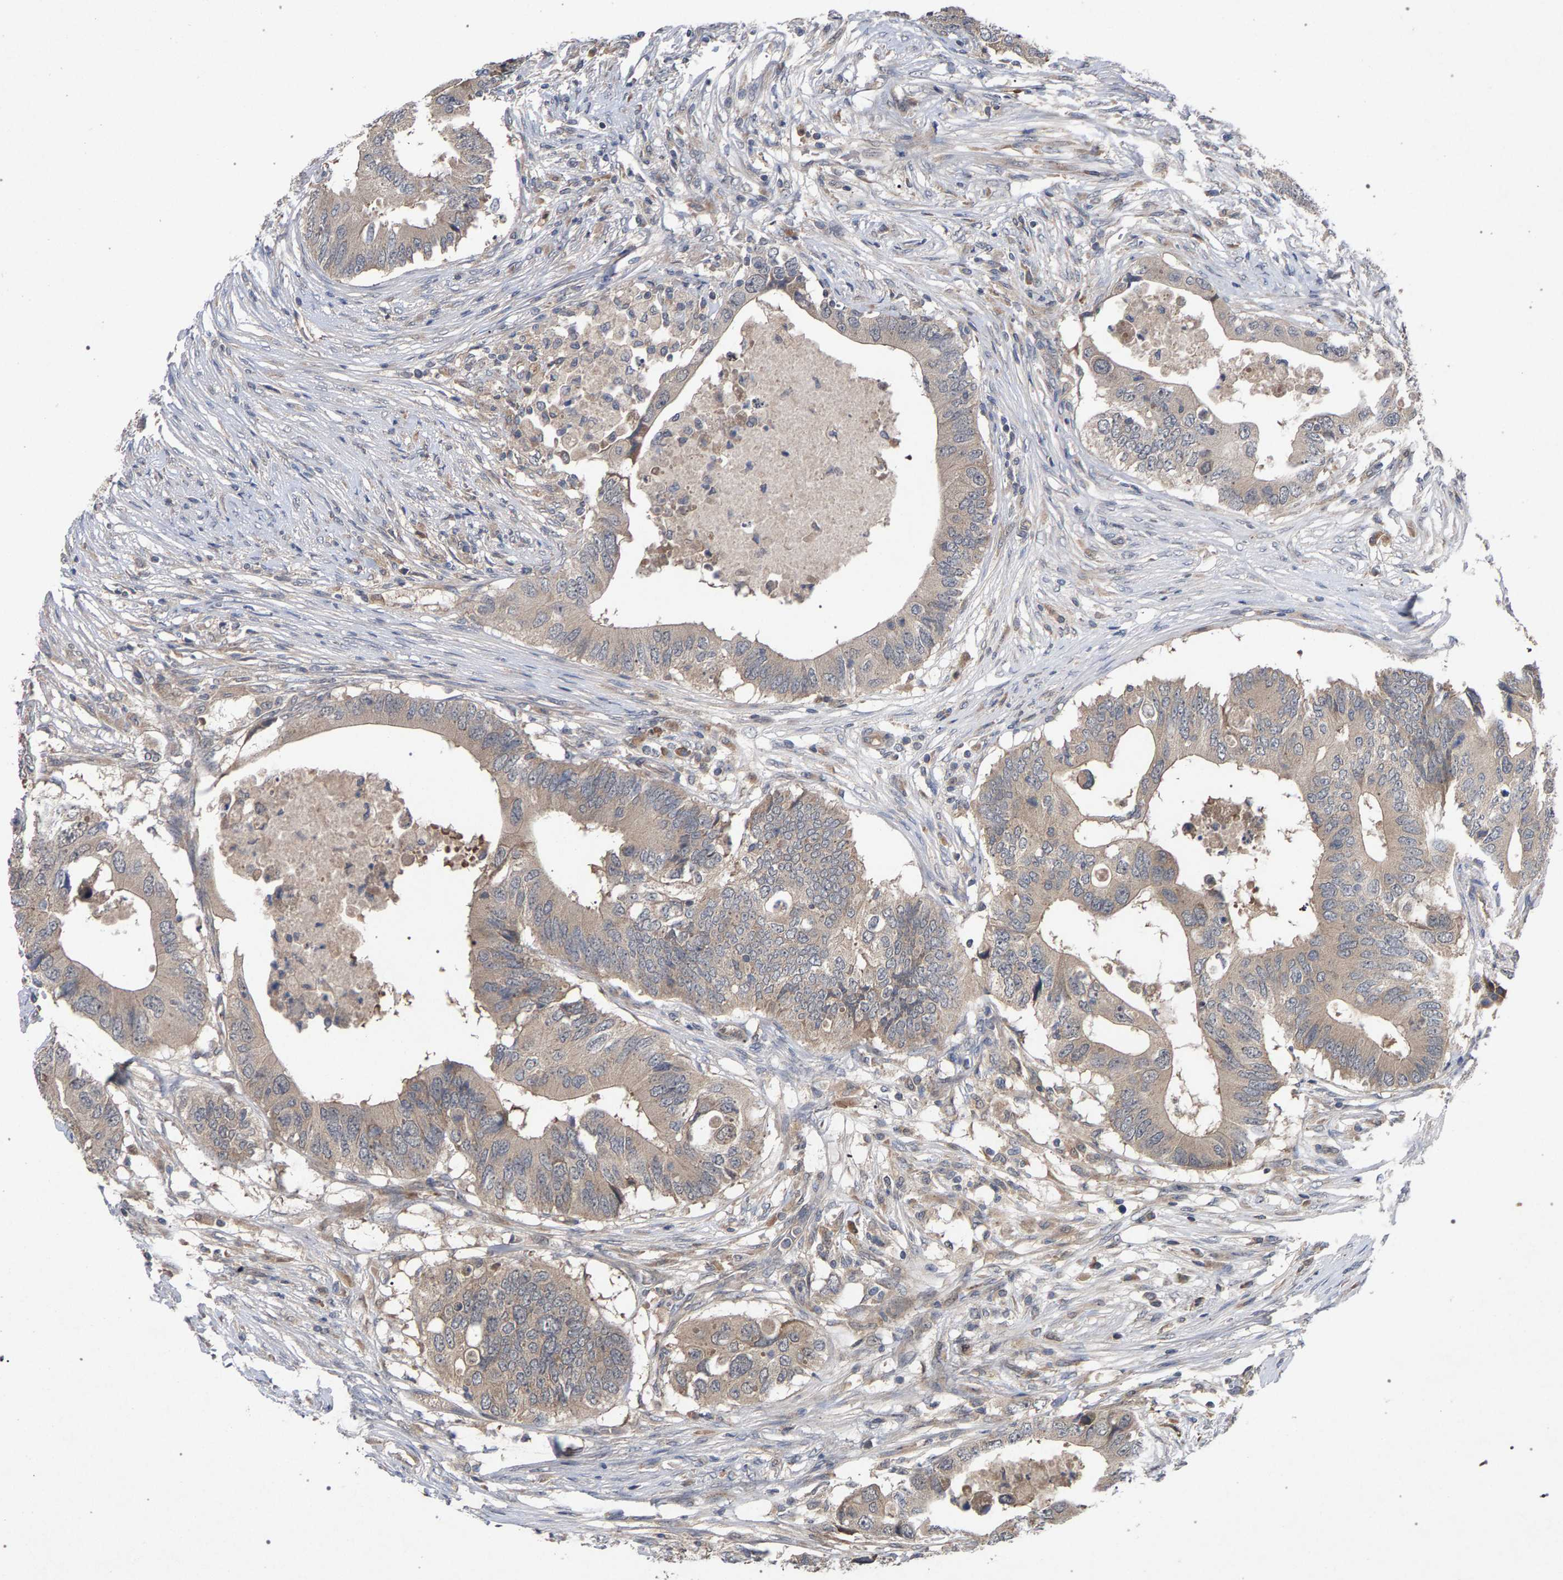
{"staining": {"intensity": "weak", "quantity": ">75%", "location": "cytoplasmic/membranous"}, "tissue": "colorectal cancer", "cell_type": "Tumor cells", "image_type": "cancer", "snomed": [{"axis": "morphology", "description": "Adenocarcinoma, NOS"}, {"axis": "topography", "description": "Colon"}], "caption": "Immunohistochemistry (IHC) (DAB (3,3'-diaminobenzidine)) staining of adenocarcinoma (colorectal) demonstrates weak cytoplasmic/membranous protein expression in about >75% of tumor cells.", "gene": "SLC4A4", "patient": {"sex": "male", "age": 71}}